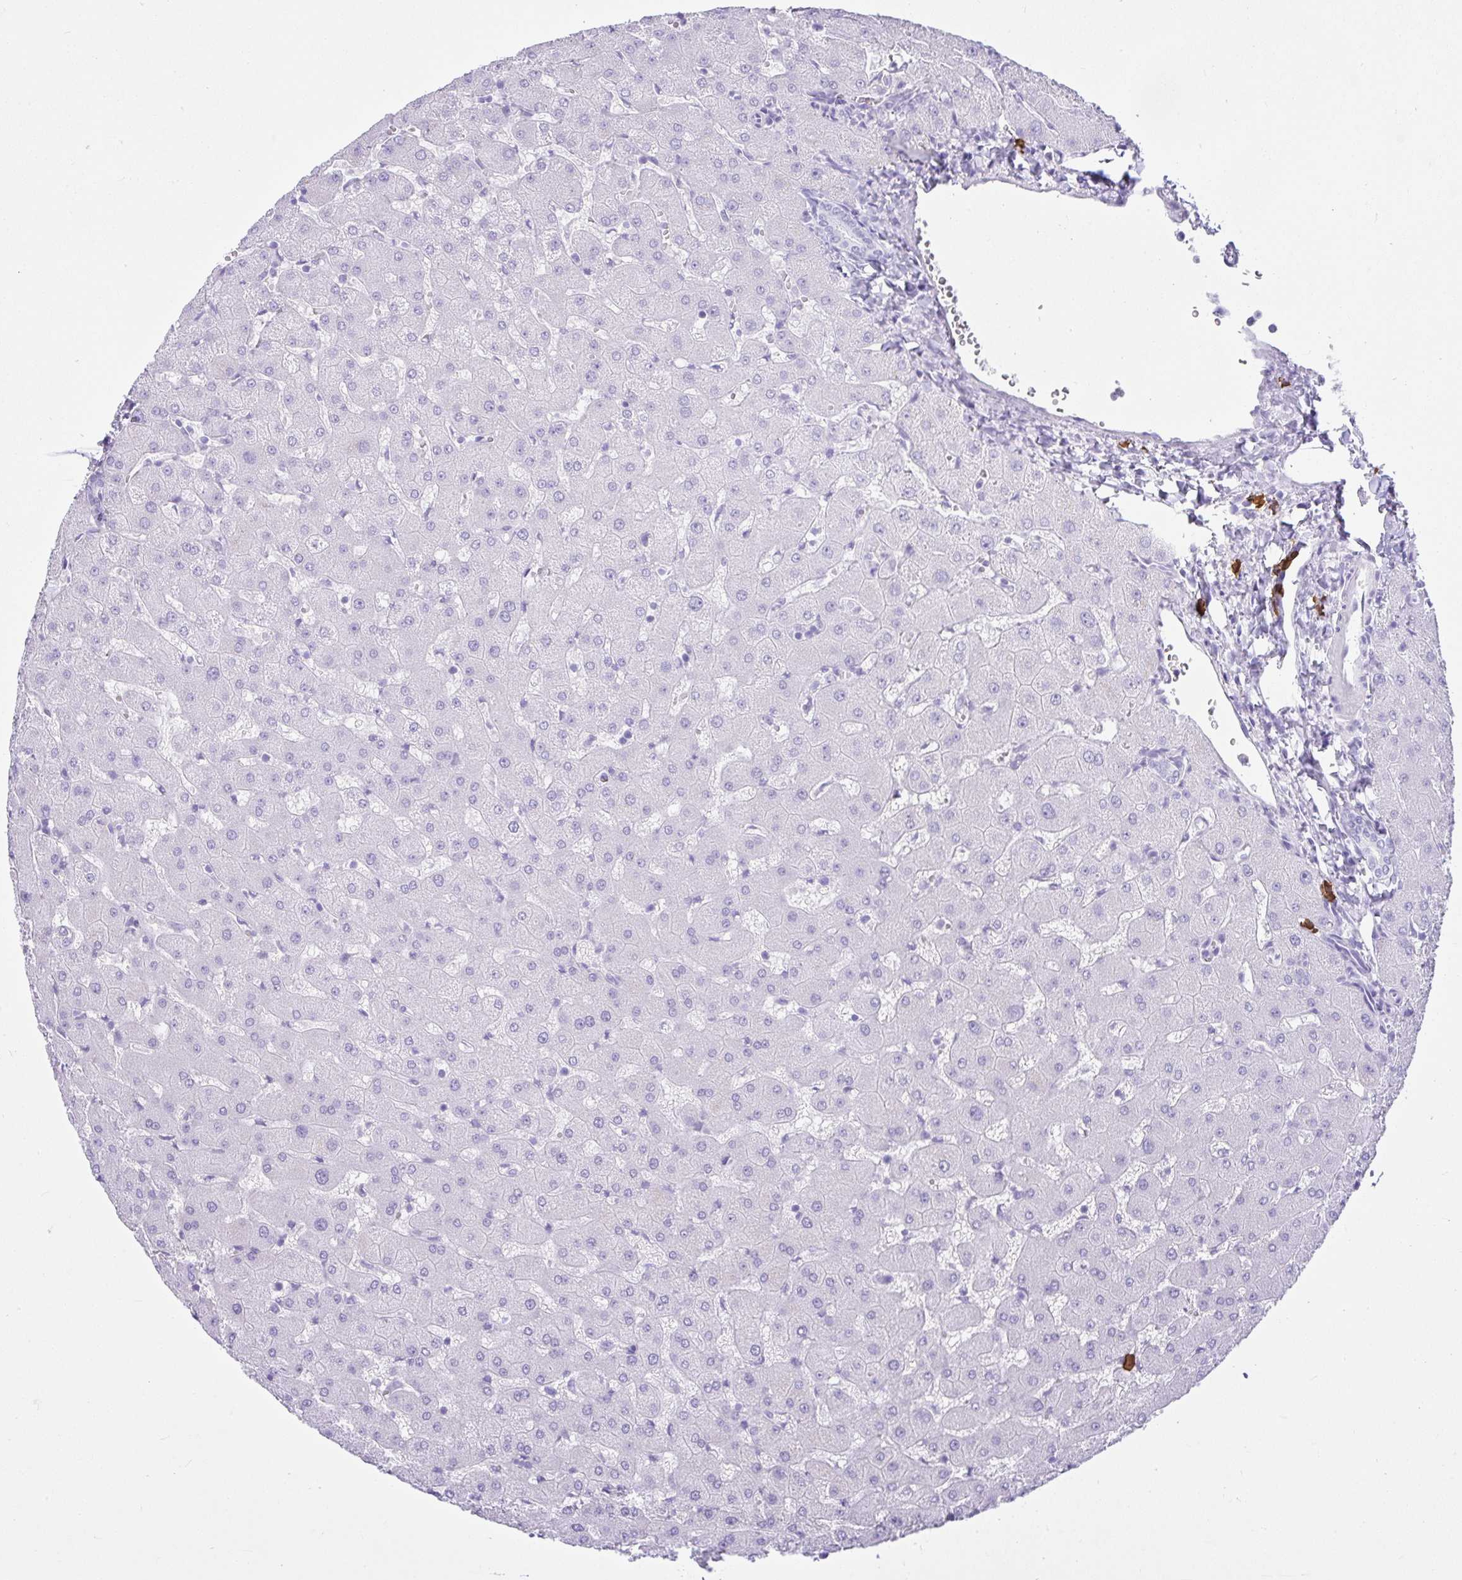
{"staining": {"intensity": "negative", "quantity": "none", "location": "none"}, "tissue": "liver", "cell_type": "Cholangiocytes", "image_type": "normal", "snomed": [{"axis": "morphology", "description": "Normal tissue, NOS"}, {"axis": "topography", "description": "Liver"}], "caption": "Immunohistochemistry (IHC) image of benign liver stained for a protein (brown), which displays no expression in cholangiocytes. (Immunohistochemistry (IHC), brightfield microscopy, high magnification).", "gene": "CDADC1", "patient": {"sex": "female", "age": 63}}